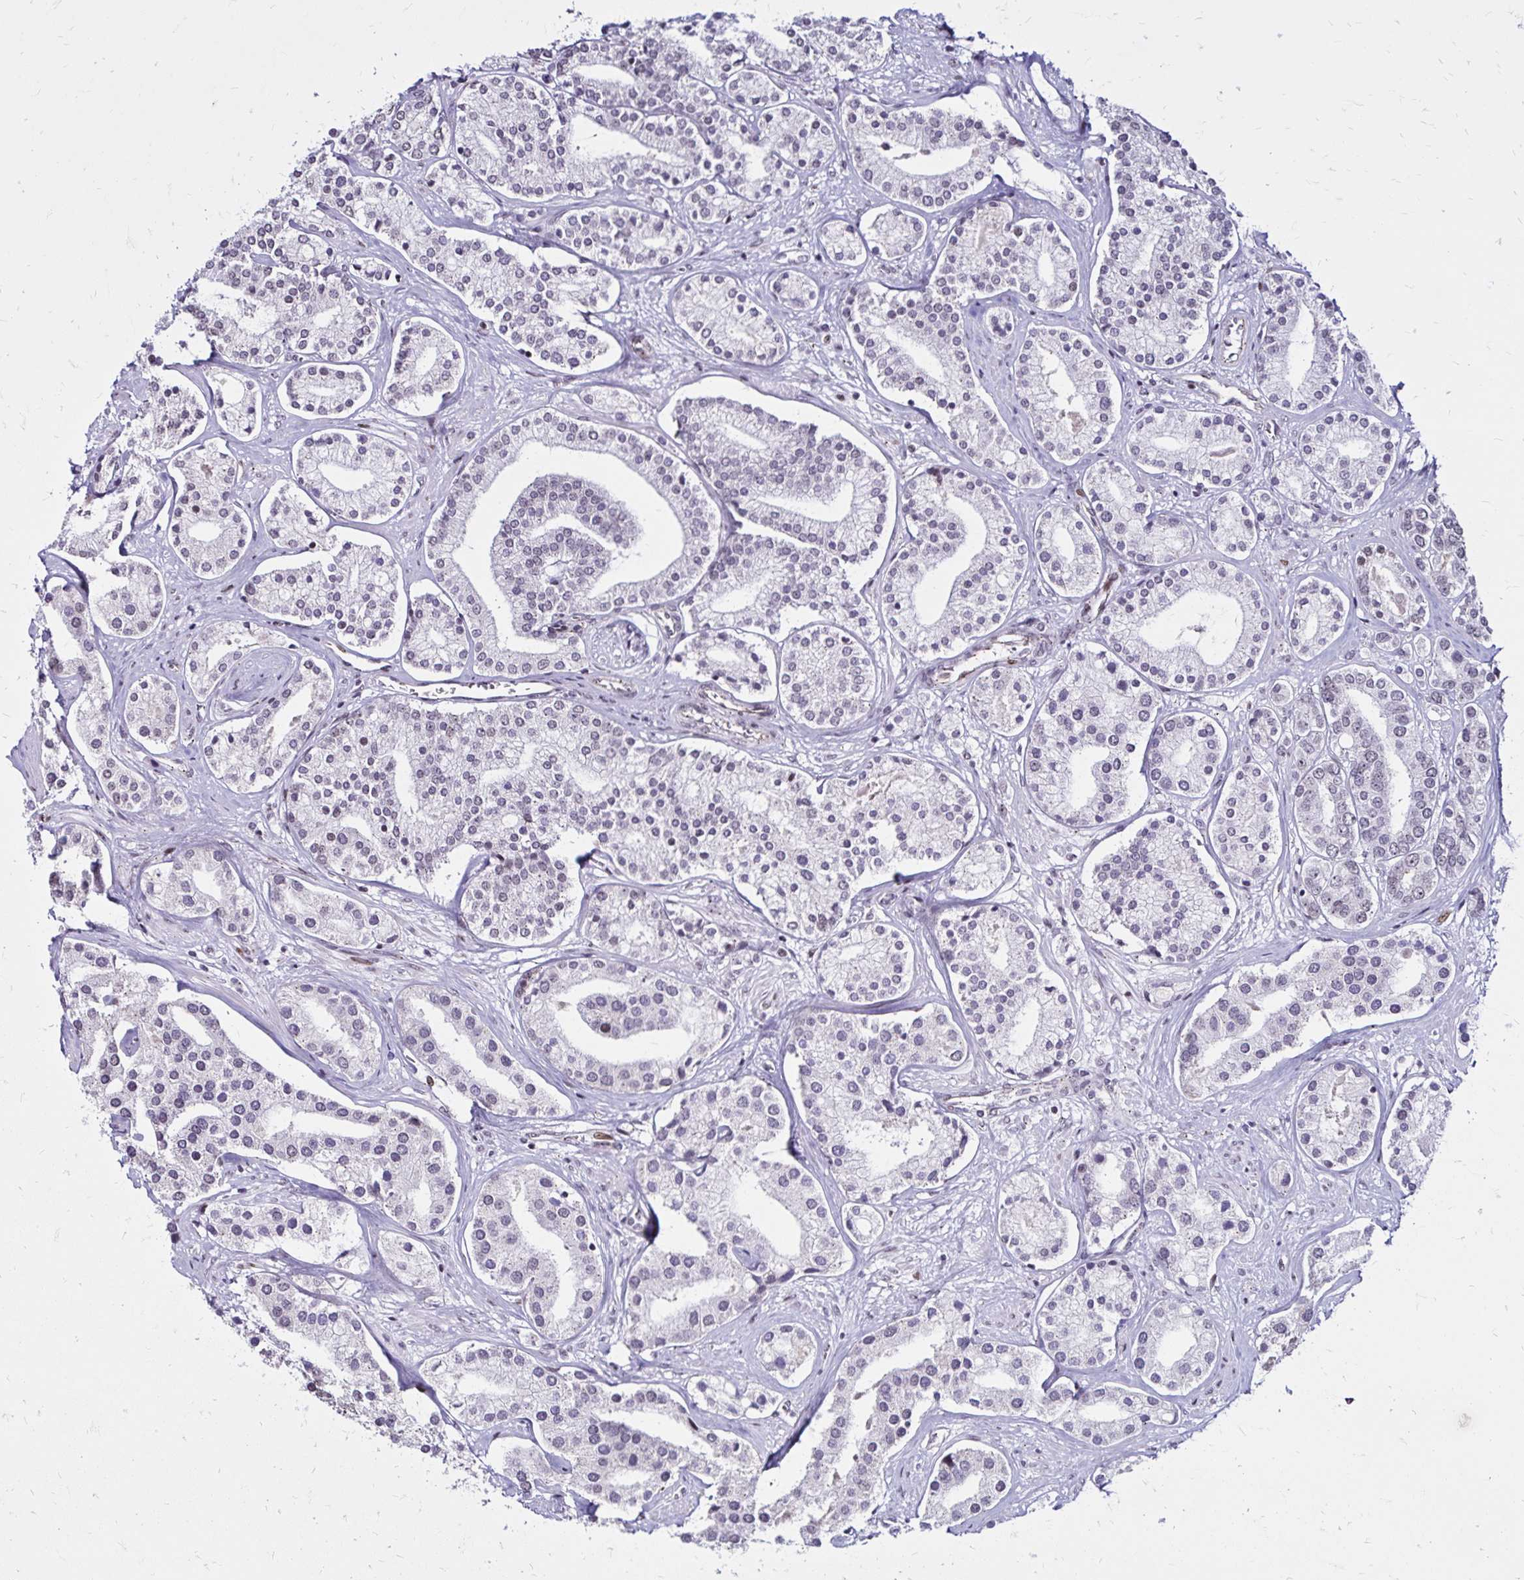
{"staining": {"intensity": "negative", "quantity": "none", "location": "none"}, "tissue": "prostate cancer", "cell_type": "Tumor cells", "image_type": "cancer", "snomed": [{"axis": "morphology", "description": "Adenocarcinoma, High grade"}, {"axis": "topography", "description": "Prostate"}], "caption": "Histopathology image shows no significant protein expression in tumor cells of adenocarcinoma (high-grade) (prostate).", "gene": "TOB1", "patient": {"sex": "male", "age": 58}}